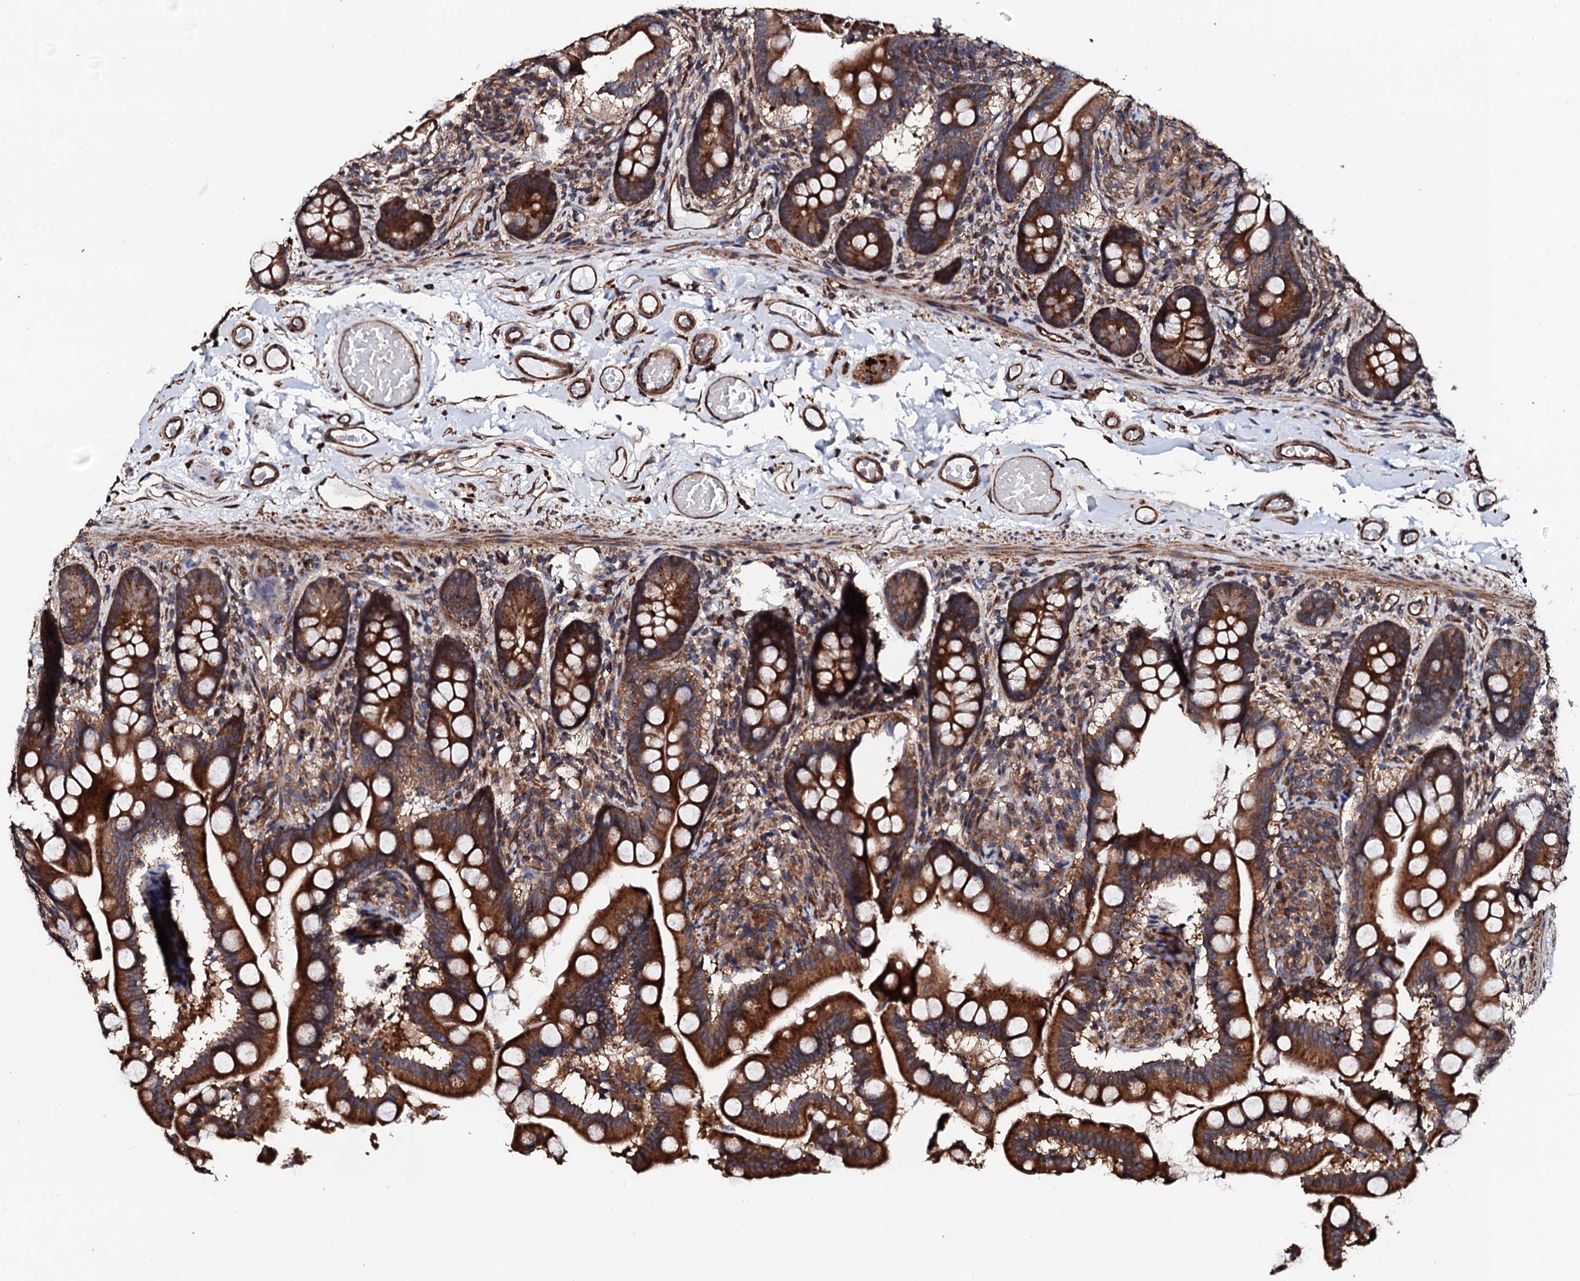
{"staining": {"intensity": "strong", "quantity": ">75%", "location": "cytoplasmic/membranous"}, "tissue": "small intestine", "cell_type": "Glandular cells", "image_type": "normal", "snomed": [{"axis": "morphology", "description": "Normal tissue, NOS"}, {"axis": "topography", "description": "Small intestine"}], "caption": "Protein expression analysis of benign human small intestine reveals strong cytoplasmic/membranous staining in about >75% of glandular cells.", "gene": "CKAP5", "patient": {"sex": "female", "age": 64}}